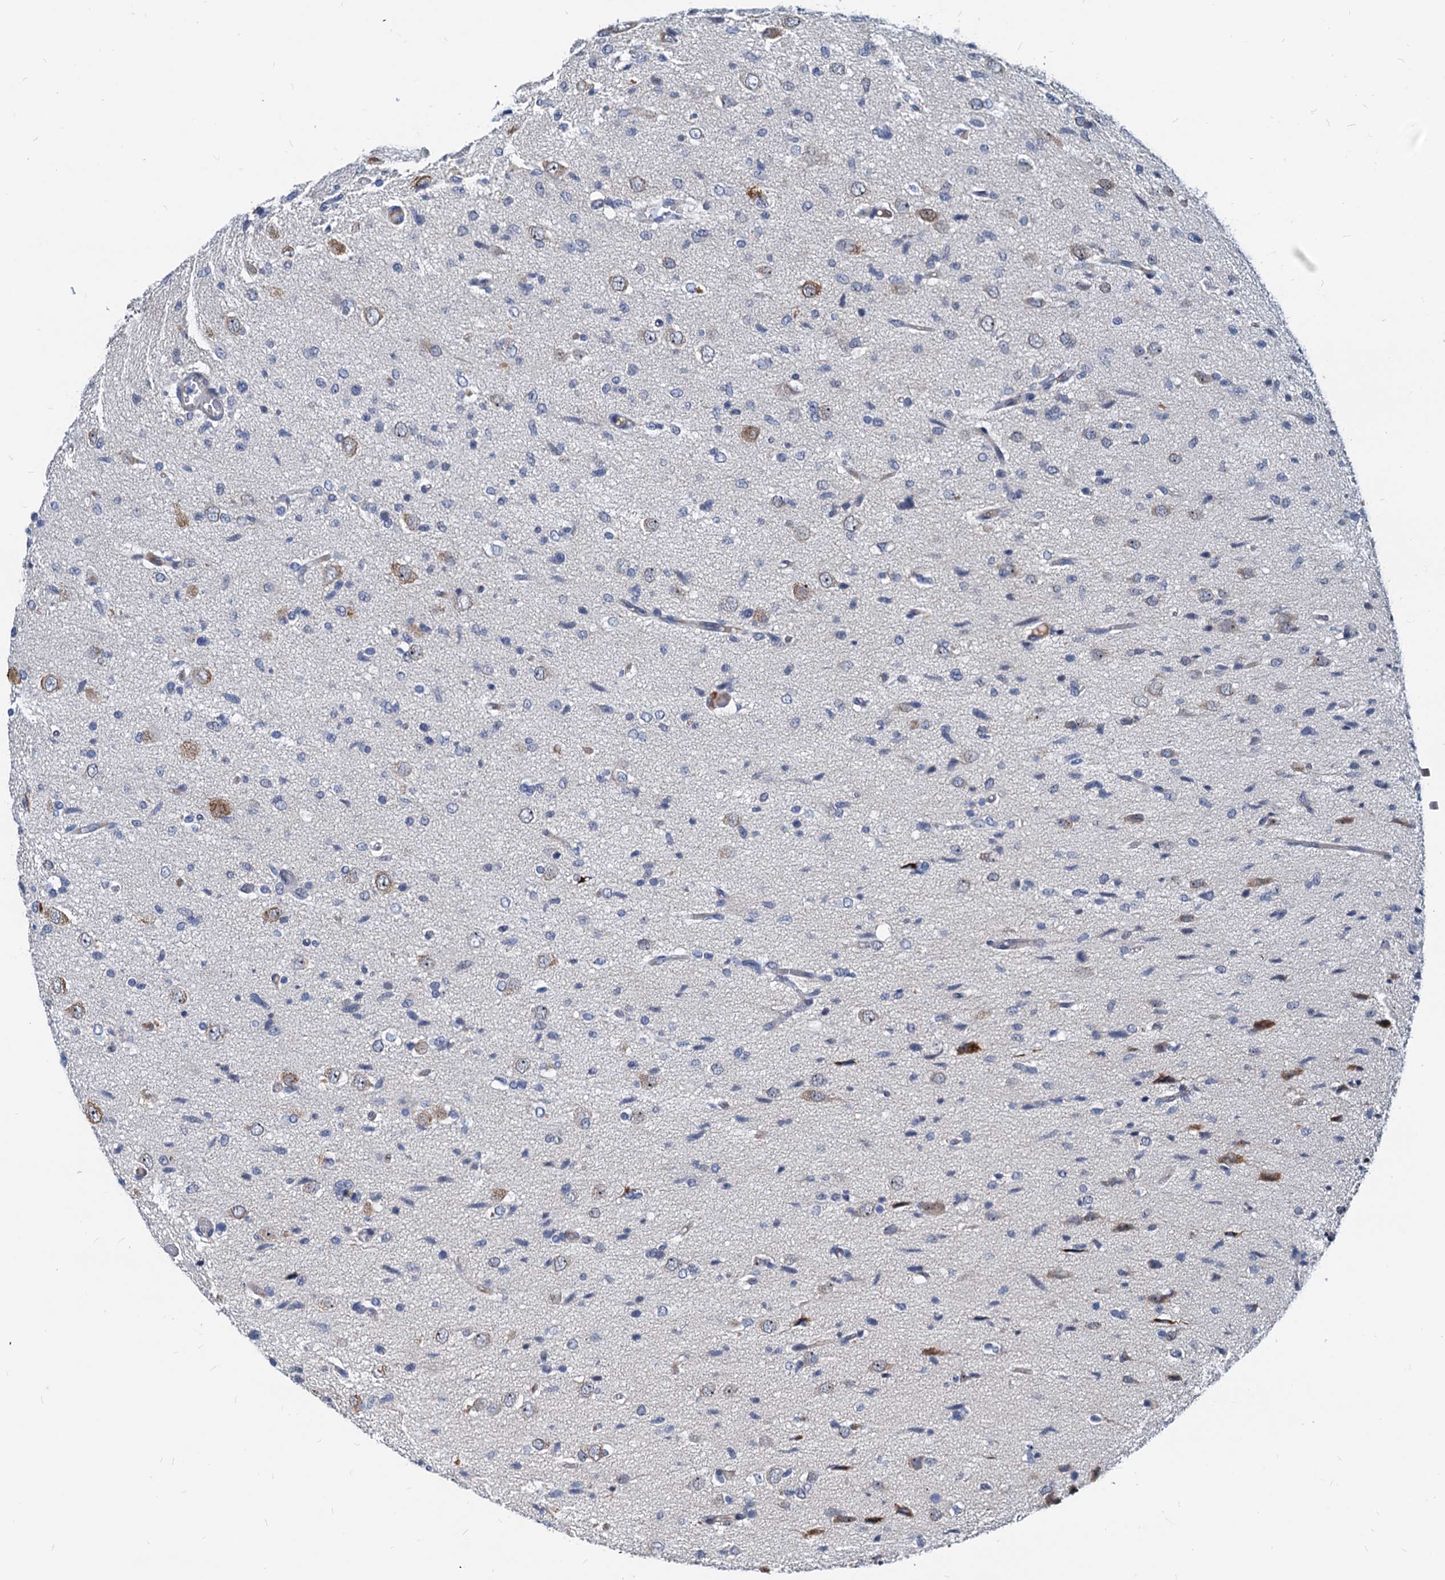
{"staining": {"intensity": "negative", "quantity": "none", "location": "none"}, "tissue": "glioma", "cell_type": "Tumor cells", "image_type": "cancer", "snomed": [{"axis": "morphology", "description": "Glioma, malignant, High grade"}, {"axis": "topography", "description": "Brain"}], "caption": "This photomicrograph is of high-grade glioma (malignant) stained with immunohistochemistry to label a protein in brown with the nuclei are counter-stained blue. There is no staining in tumor cells. The staining was performed using DAB (3,3'-diaminobenzidine) to visualize the protein expression in brown, while the nuclei were stained in blue with hematoxylin (Magnification: 20x).", "gene": "HSF2", "patient": {"sex": "female", "age": 59}}